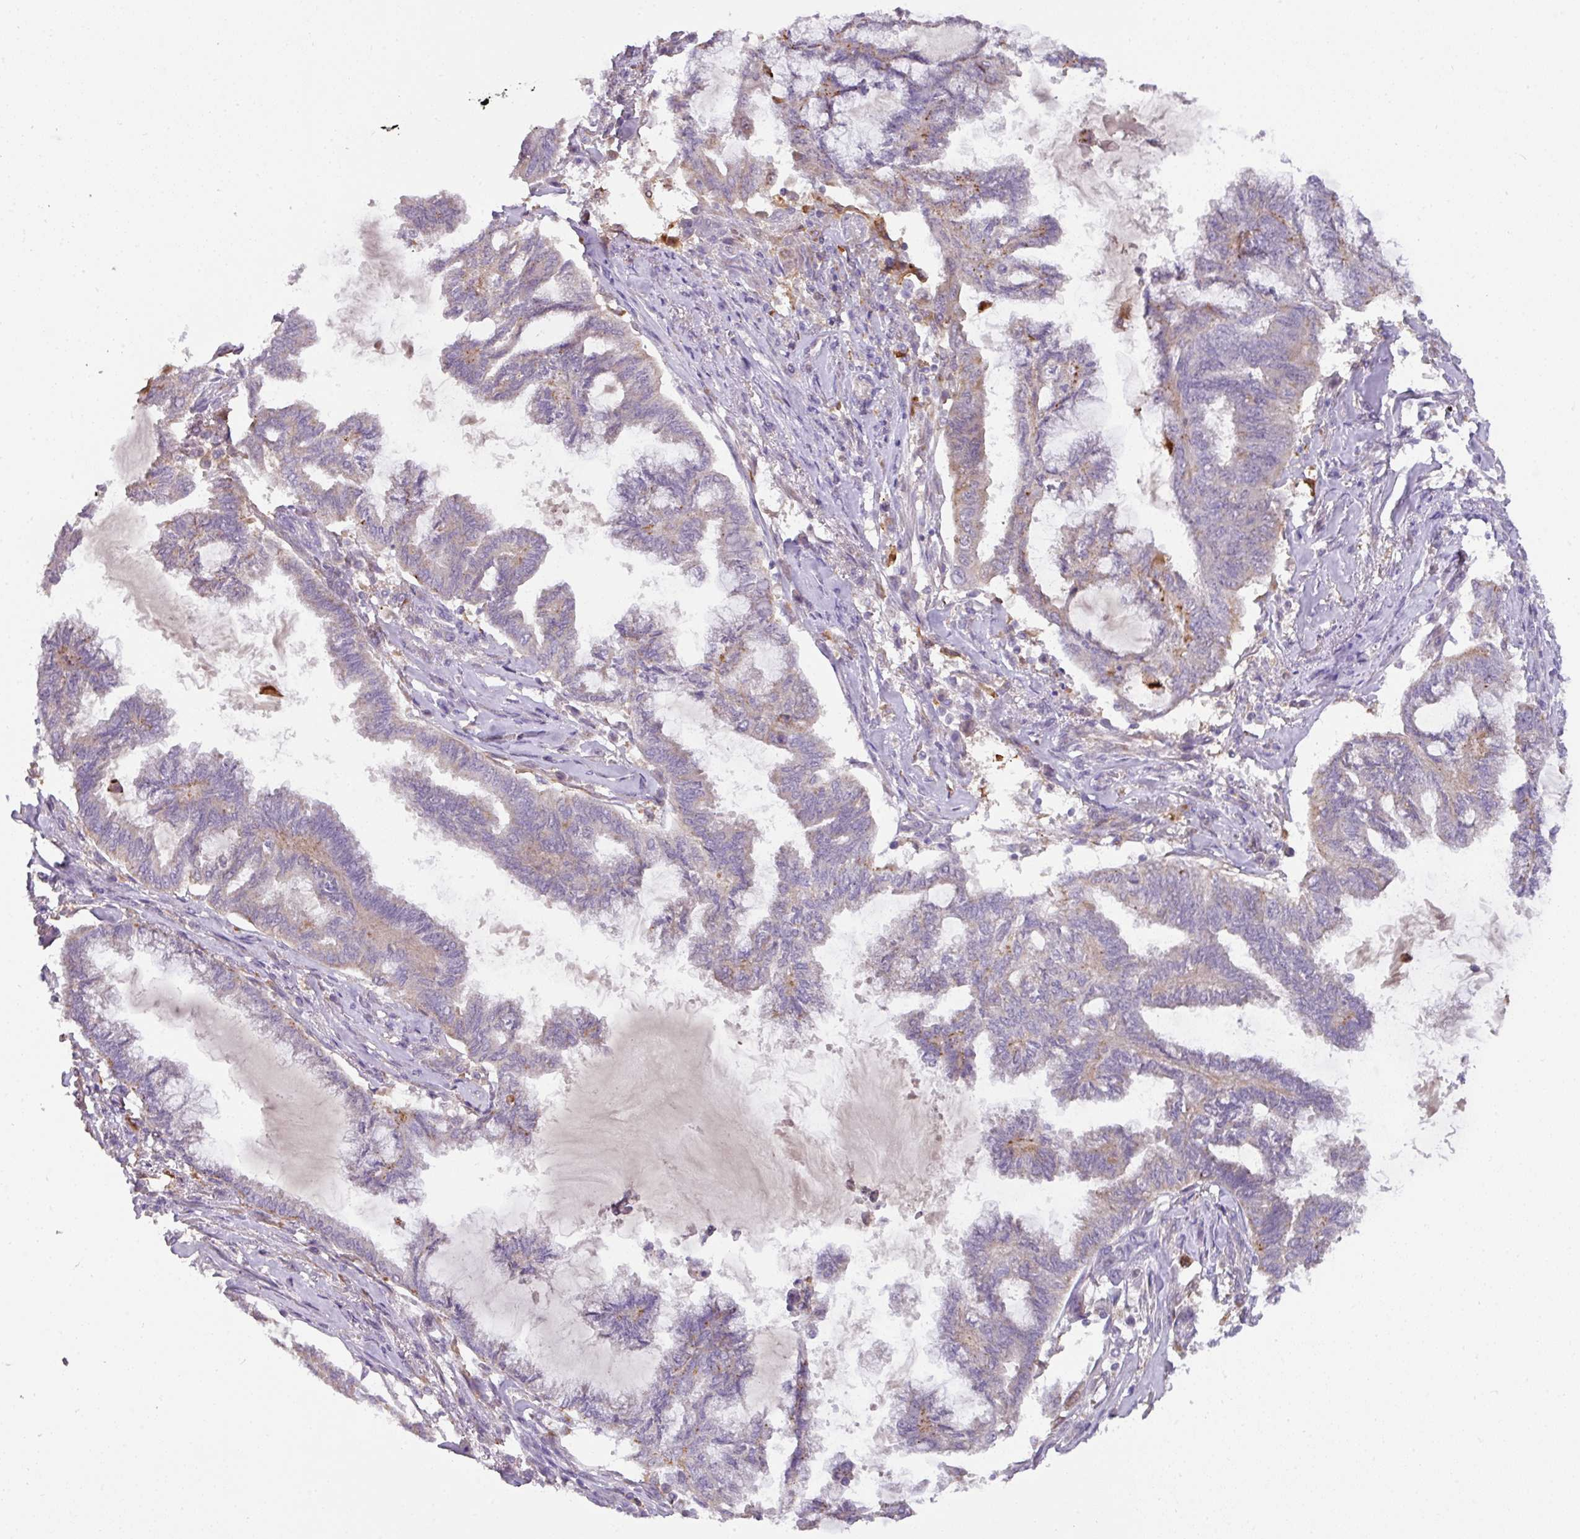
{"staining": {"intensity": "negative", "quantity": "none", "location": "none"}, "tissue": "endometrial cancer", "cell_type": "Tumor cells", "image_type": "cancer", "snomed": [{"axis": "morphology", "description": "Adenocarcinoma, NOS"}, {"axis": "topography", "description": "Endometrium"}], "caption": "DAB immunohistochemical staining of endometrial cancer demonstrates no significant staining in tumor cells.", "gene": "GCNT7", "patient": {"sex": "female", "age": 86}}